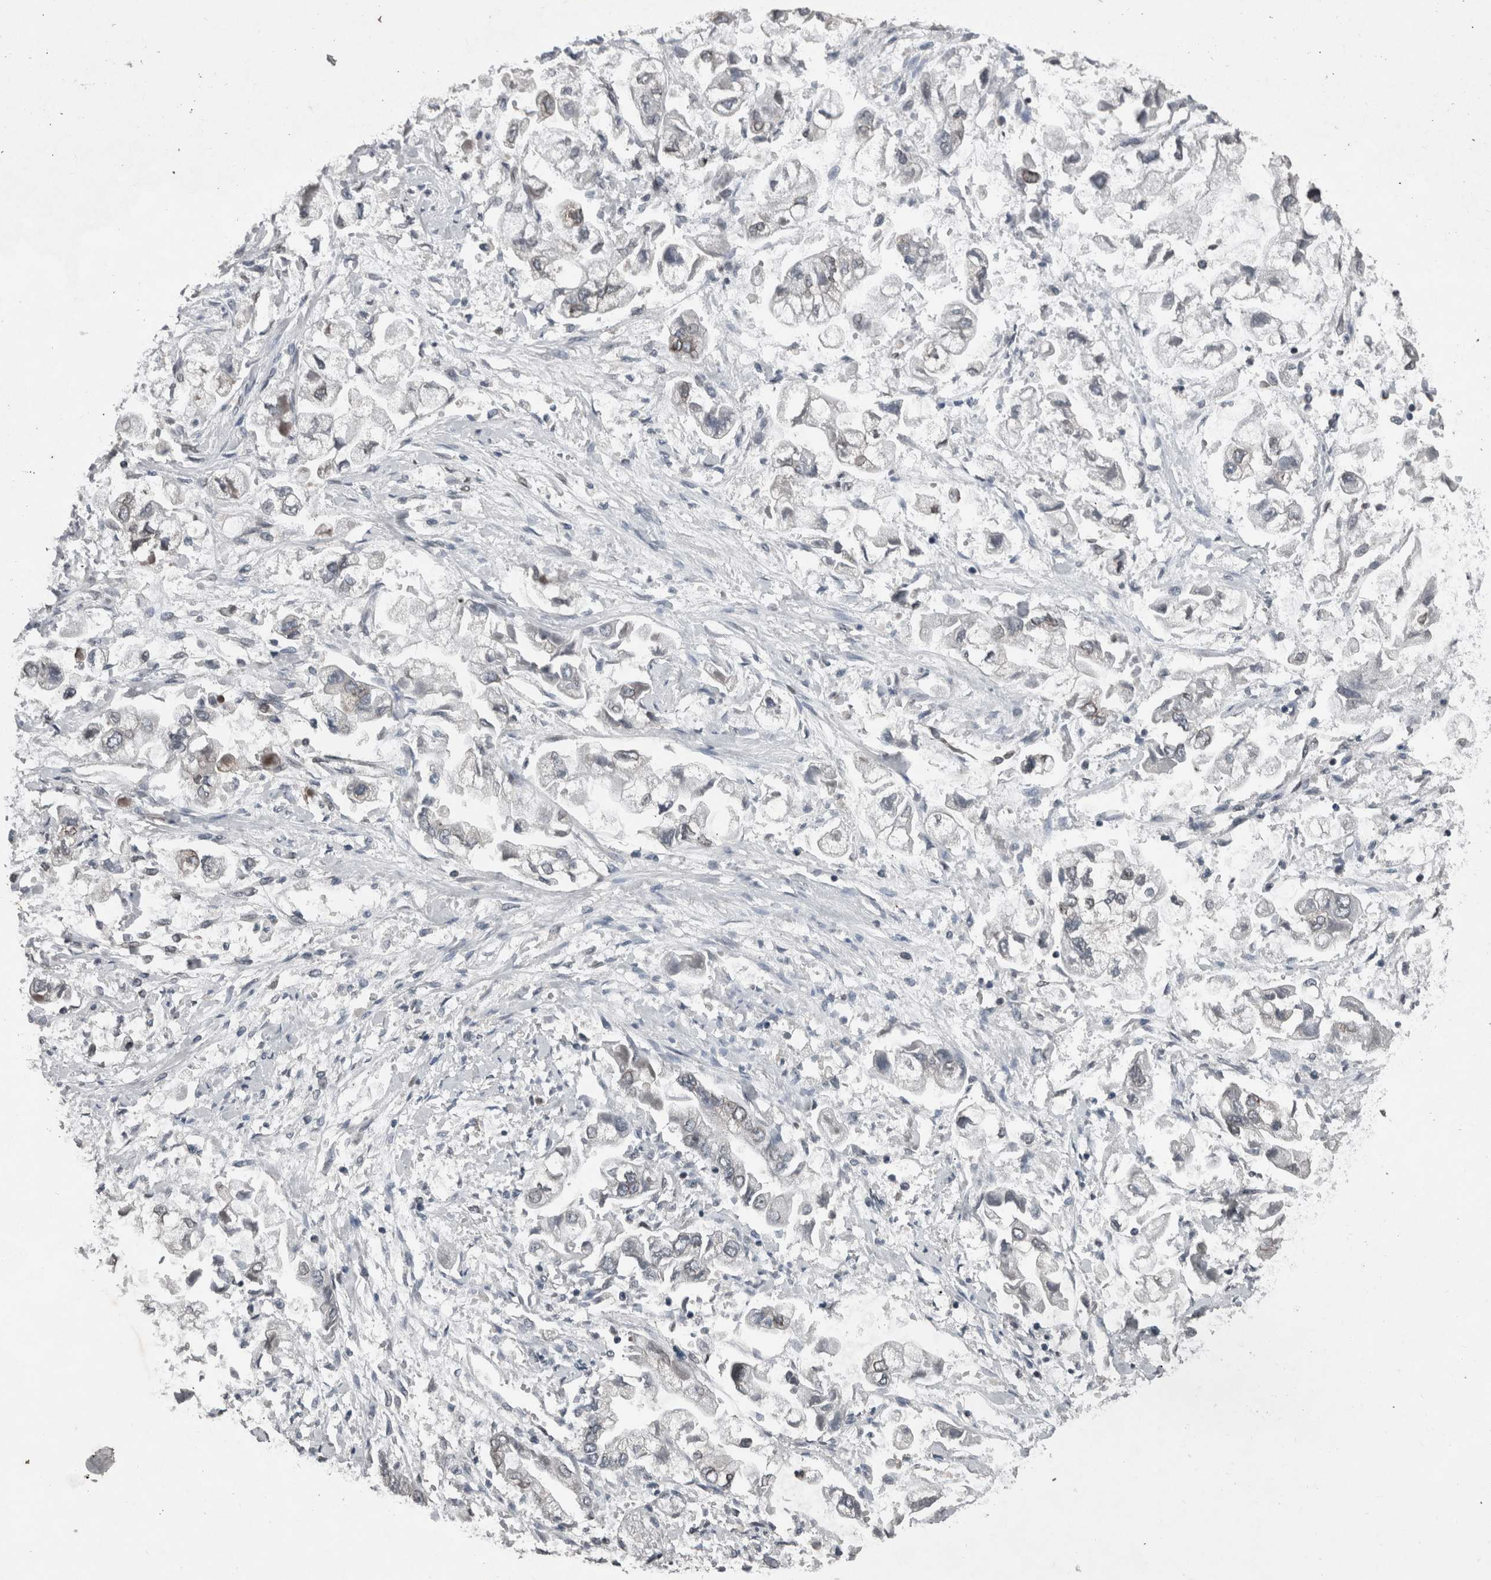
{"staining": {"intensity": "negative", "quantity": "none", "location": "none"}, "tissue": "stomach cancer", "cell_type": "Tumor cells", "image_type": "cancer", "snomed": [{"axis": "morphology", "description": "Normal tissue, NOS"}, {"axis": "morphology", "description": "Adenocarcinoma, NOS"}, {"axis": "topography", "description": "Stomach"}], "caption": "Immunohistochemical staining of human stomach adenocarcinoma exhibits no significant expression in tumor cells.", "gene": "RANBP2", "patient": {"sex": "male", "age": 62}}